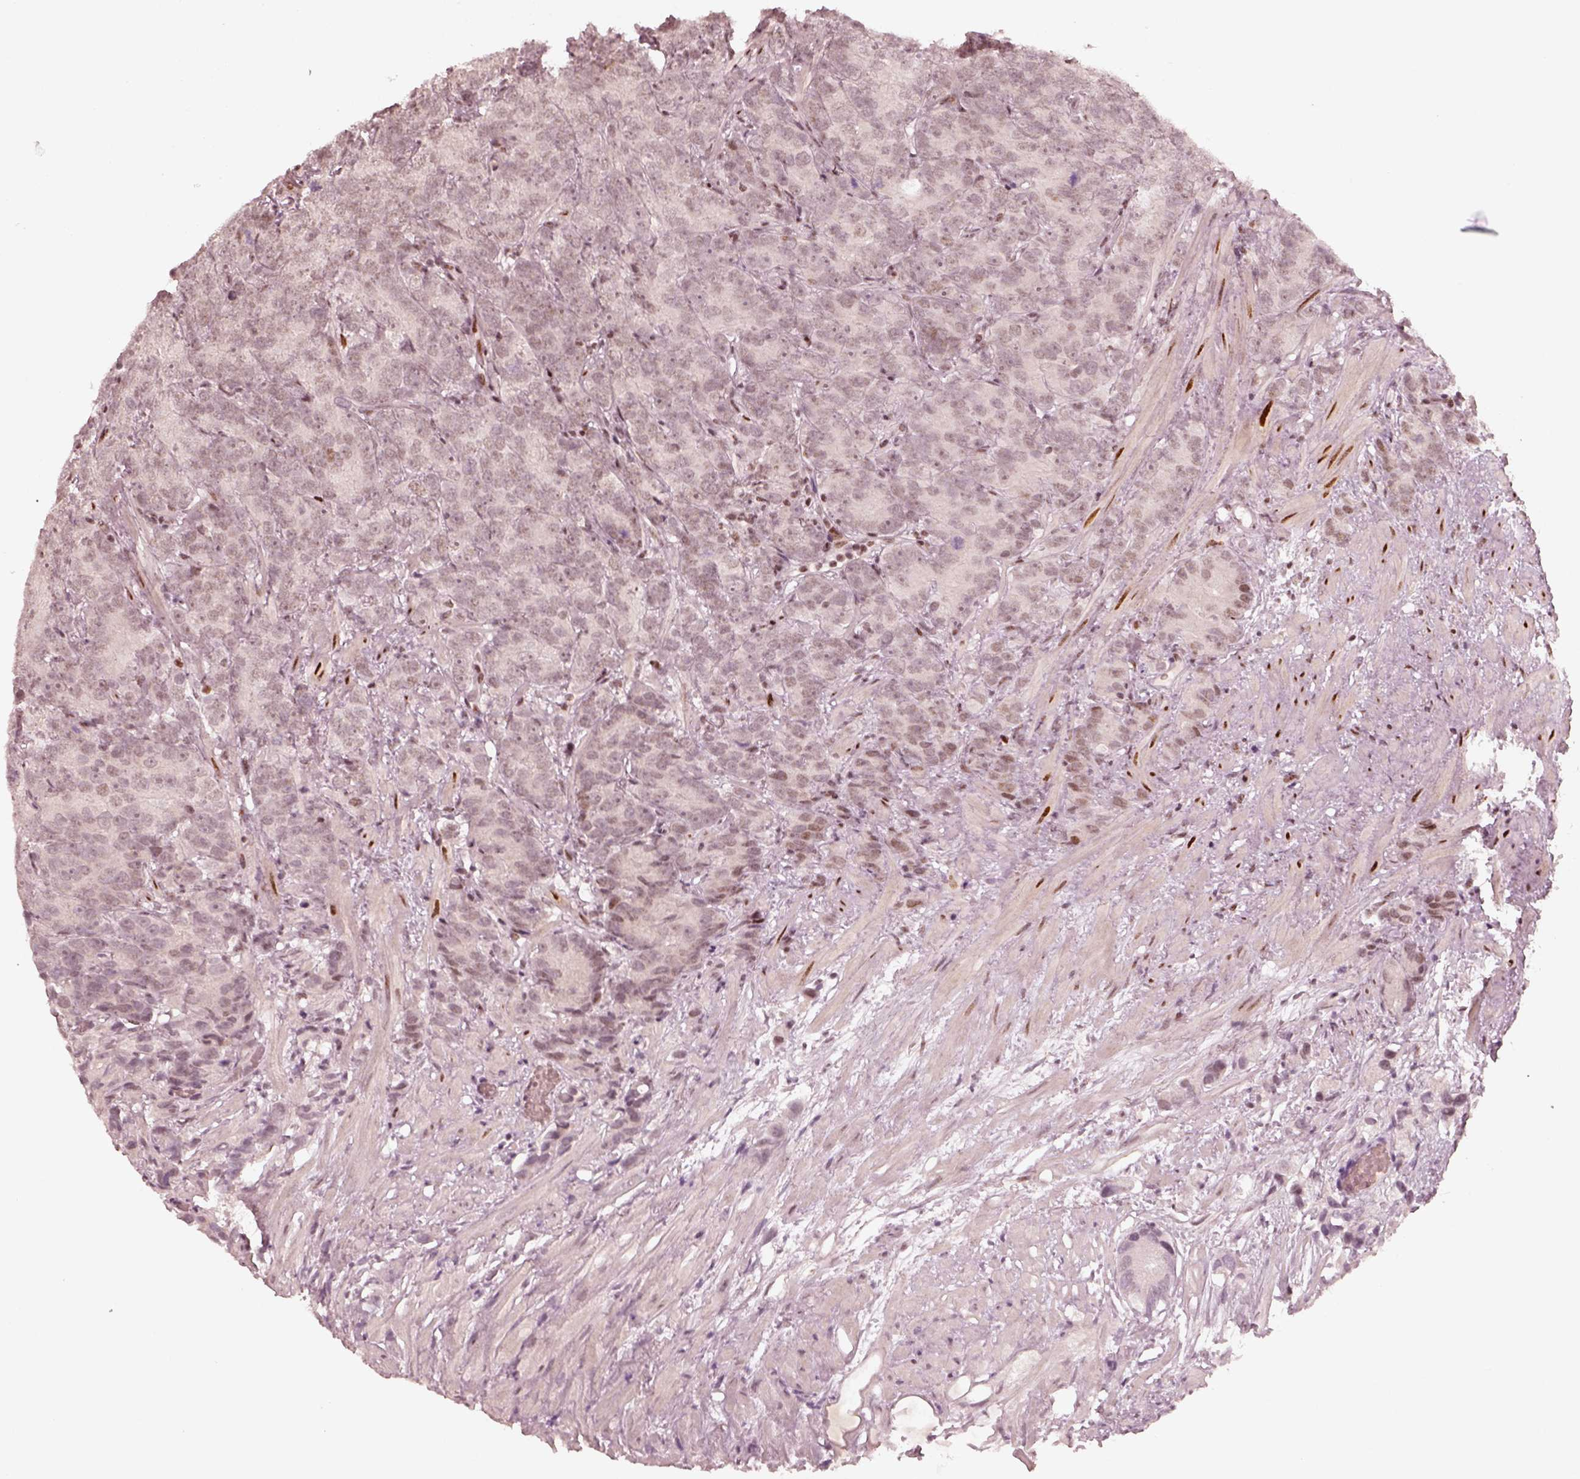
{"staining": {"intensity": "negative", "quantity": "none", "location": "none"}, "tissue": "prostate cancer", "cell_type": "Tumor cells", "image_type": "cancer", "snomed": [{"axis": "morphology", "description": "Adenocarcinoma, High grade"}, {"axis": "topography", "description": "Prostate"}], "caption": "IHC image of prostate cancer (adenocarcinoma (high-grade)) stained for a protein (brown), which reveals no staining in tumor cells. Nuclei are stained in blue.", "gene": "HNRNPC", "patient": {"sex": "male", "age": 90}}